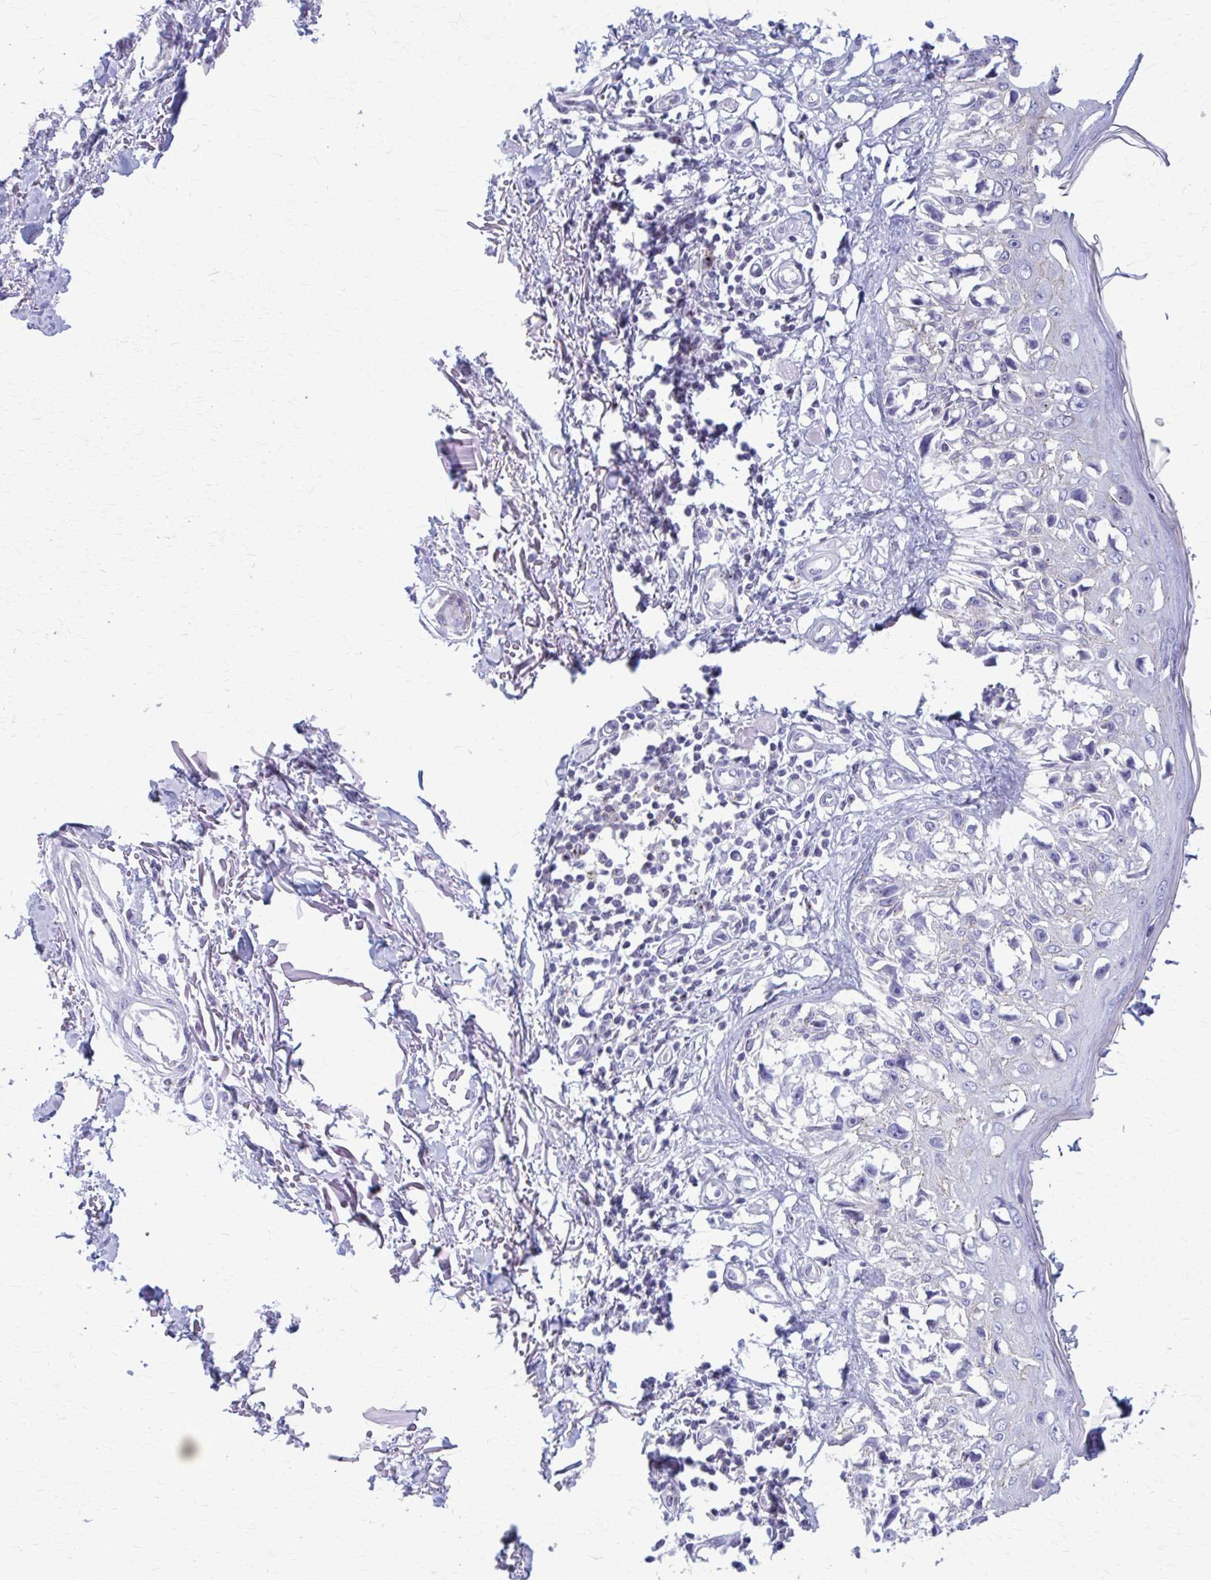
{"staining": {"intensity": "negative", "quantity": "none", "location": "none"}, "tissue": "melanoma", "cell_type": "Tumor cells", "image_type": "cancer", "snomed": [{"axis": "morphology", "description": "Malignant melanoma, NOS"}, {"axis": "topography", "description": "Skin"}], "caption": "The immunohistochemistry micrograph has no significant positivity in tumor cells of malignant melanoma tissue.", "gene": "PEDS1", "patient": {"sex": "male", "age": 73}}